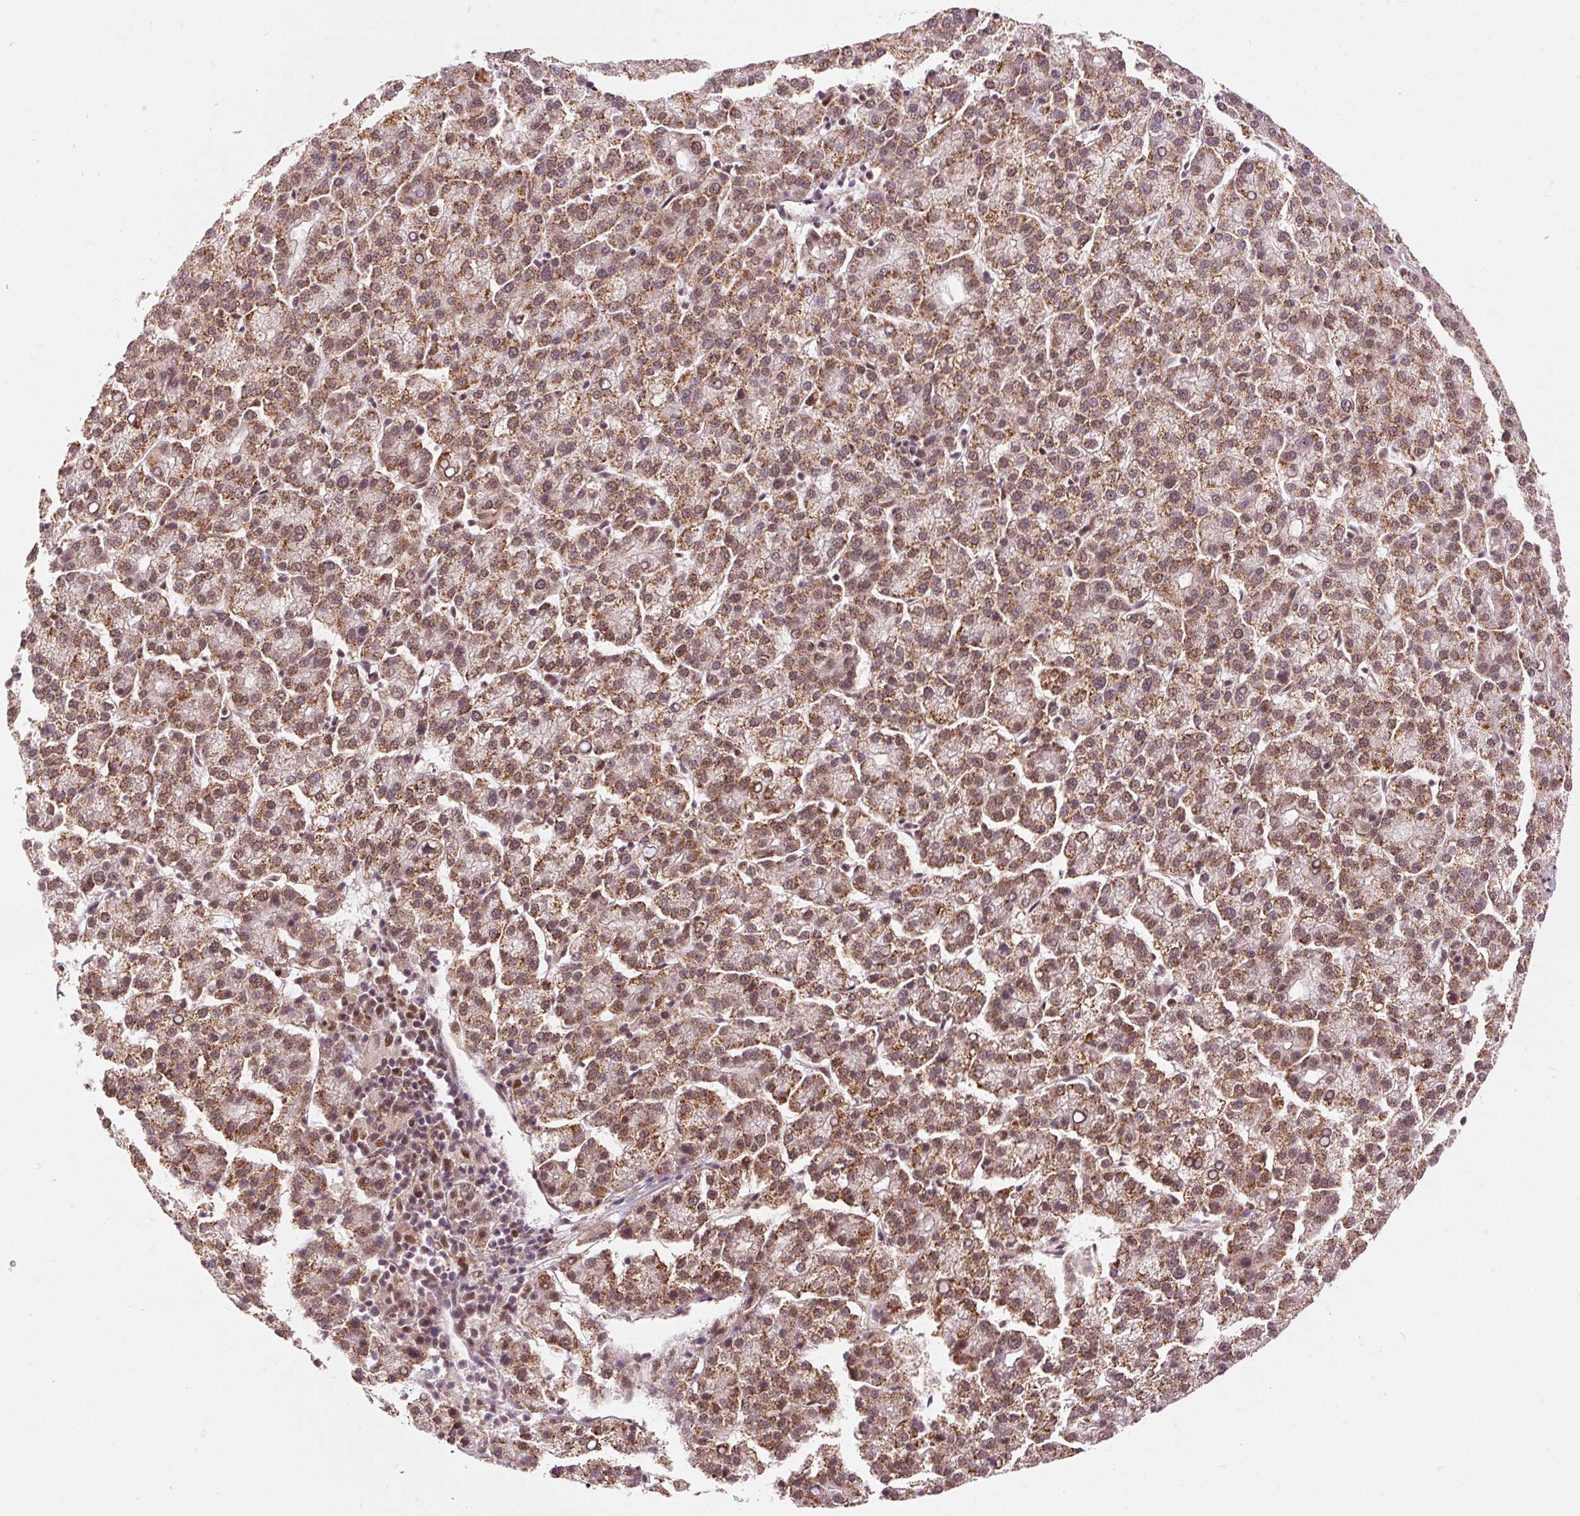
{"staining": {"intensity": "moderate", "quantity": ">75%", "location": "cytoplasmic/membranous,nuclear"}, "tissue": "liver cancer", "cell_type": "Tumor cells", "image_type": "cancer", "snomed": [{"axis": "morphology", "description": "Carcinoma, Hepatocellular, NOS"}, {"axis": "topography", "description": "Liver"}], "caption": "An immunohistochemistry (IHC) photomicrograph of tumor tissue is shown. Protein staining in brown labels moderate cytoplasmic/membranous and nuclear positivity in hepatocellular carcinoma (liver) within tumor cells. (Brightfield microscopy of DAB IHC at high magnification).", "gene": "CSTF1", "patient": {"sex": "female", "age": 58}}